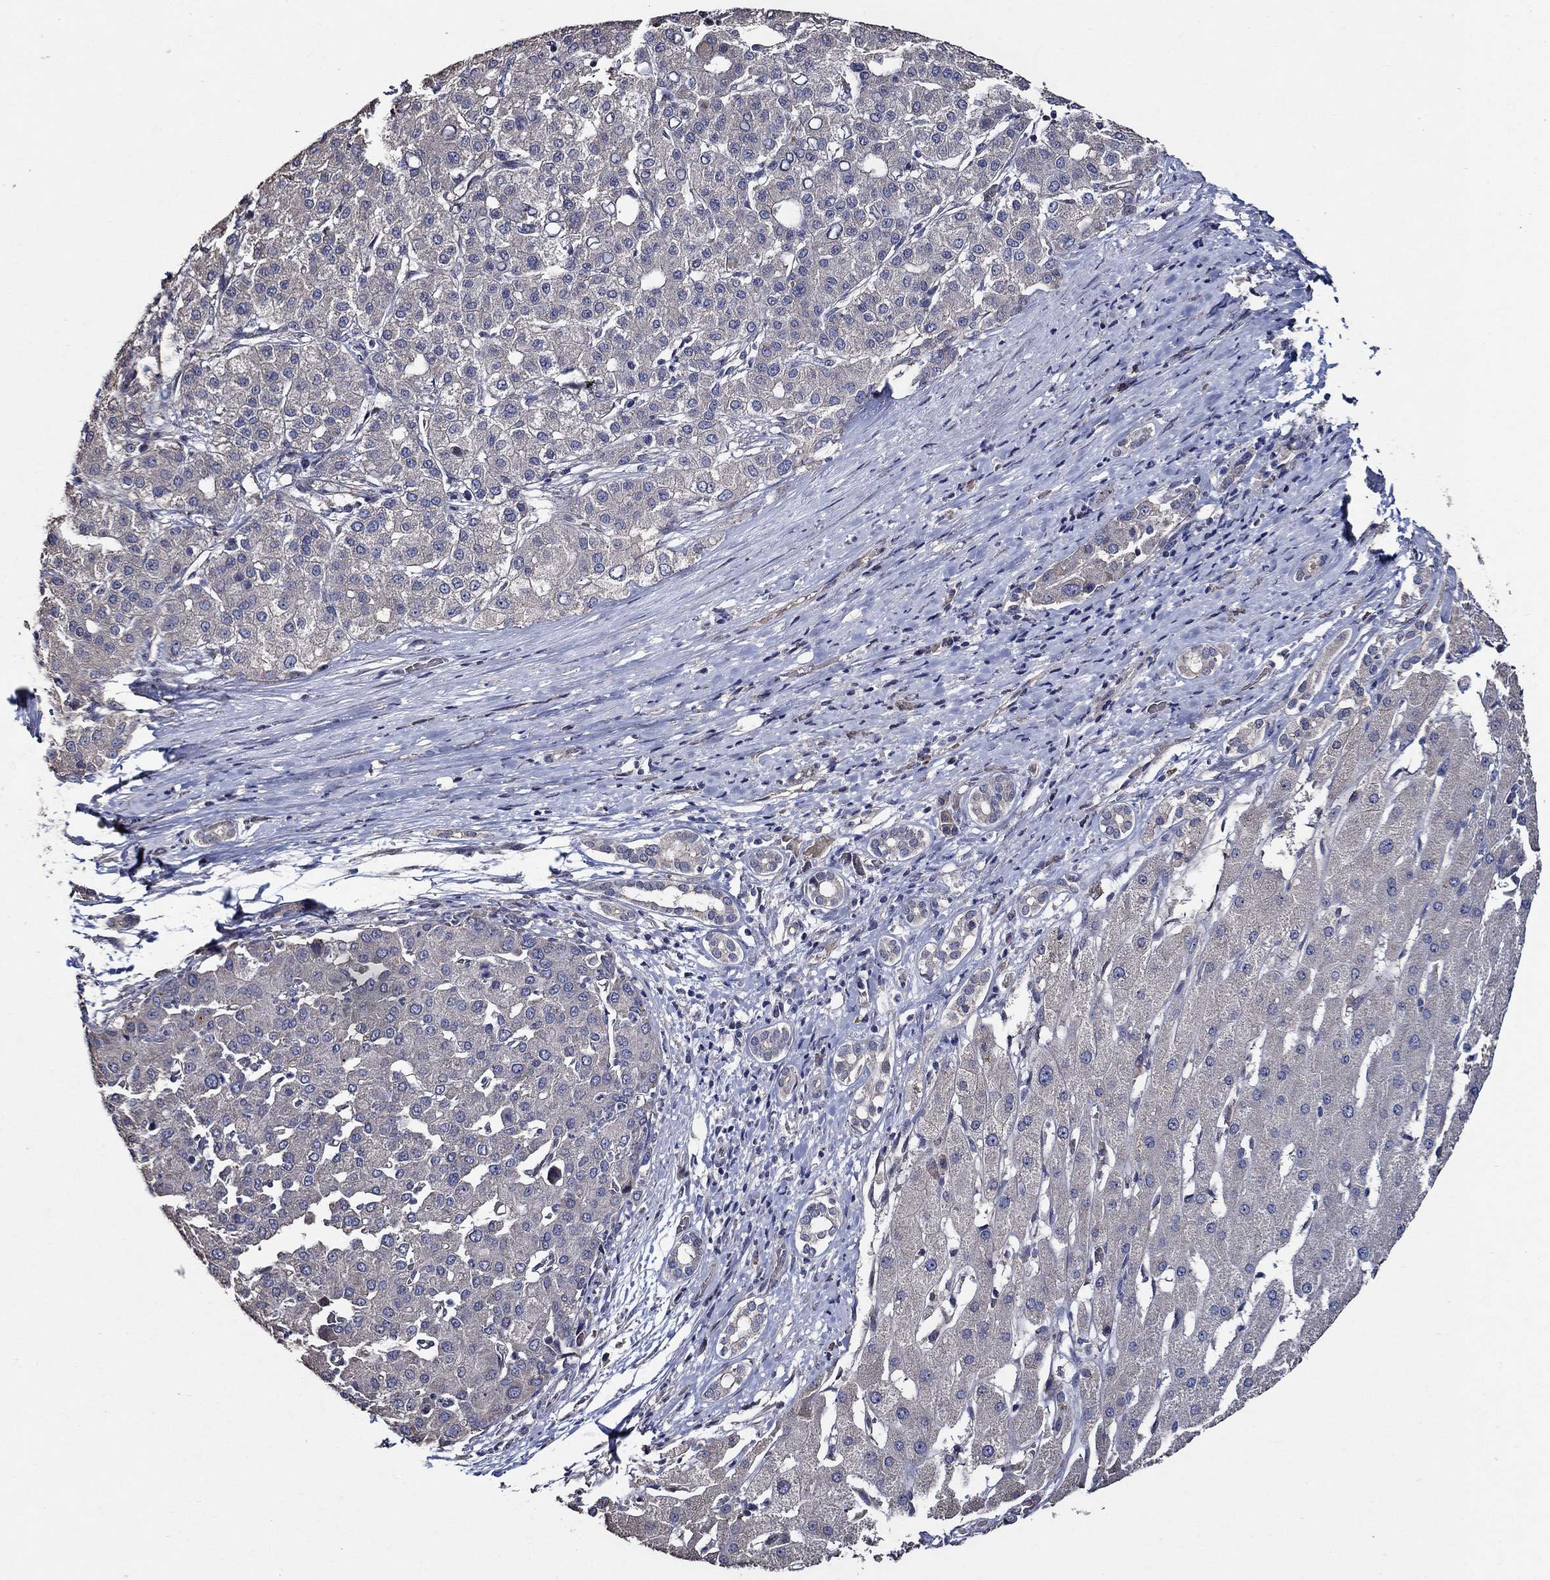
{"staining": {"intensity": "negative", "quantity": "none", "location": "none"}, "tissue": "liver cancer", "cell_type": "Tumor cells", "image_type": "cancer", "snomed": [{"axis": "morphology", "description": "Carcinoma, Hepatocellular, NOS"}, {"axis": "topography", "description": "Liver"}], "caption": "Photomicrograph shows no protein expression in tumor cells of hepatocellular carcinoma (liver) tissue.", "gene": "HAP1", "patient": {"sex": "male", "age": 65}}